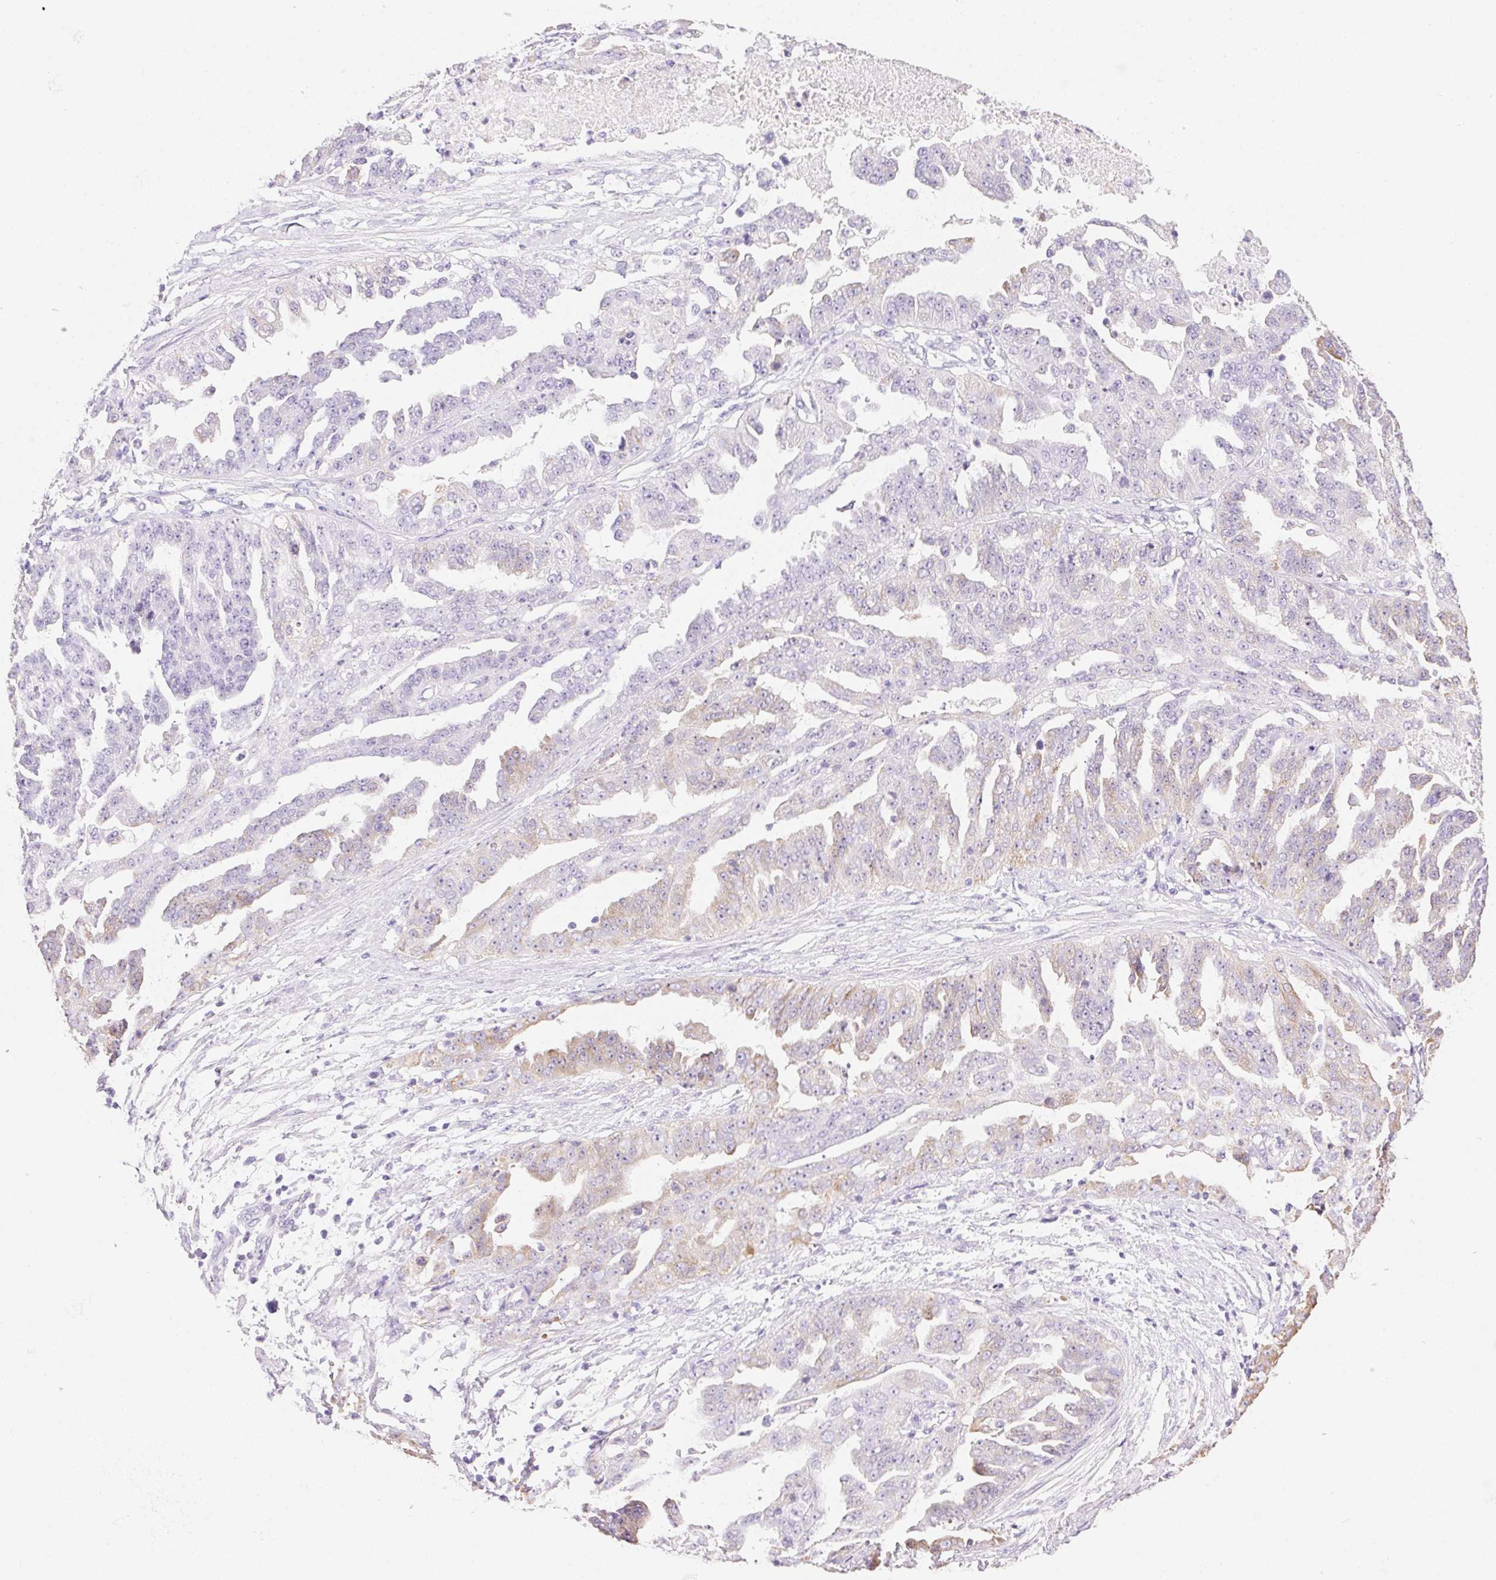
{"staining": {"intensity": "weak", "quantity": "<25%", "location": "cytoplasmic/membranous"}, "tissue": "ovarian cancer", "cell_type": "Tumor cells", "image_type": "cancer", "snomed": [{"axis": "morphology", "description": "Cystadenocarcinoma, serous, NOS"}, {"axis": "topography", "description": "Ovary"}], "caption": "This photomicrograph is of ovarian cancer stained with IHC to label a protein in brown with the nuclei are counter-stained blue. There is no expression in tumor cells. (IHC, brightfield microscopy, high magnification).", "gene": "DHCR24", "patient": {"sex": "female", "age": 58}}